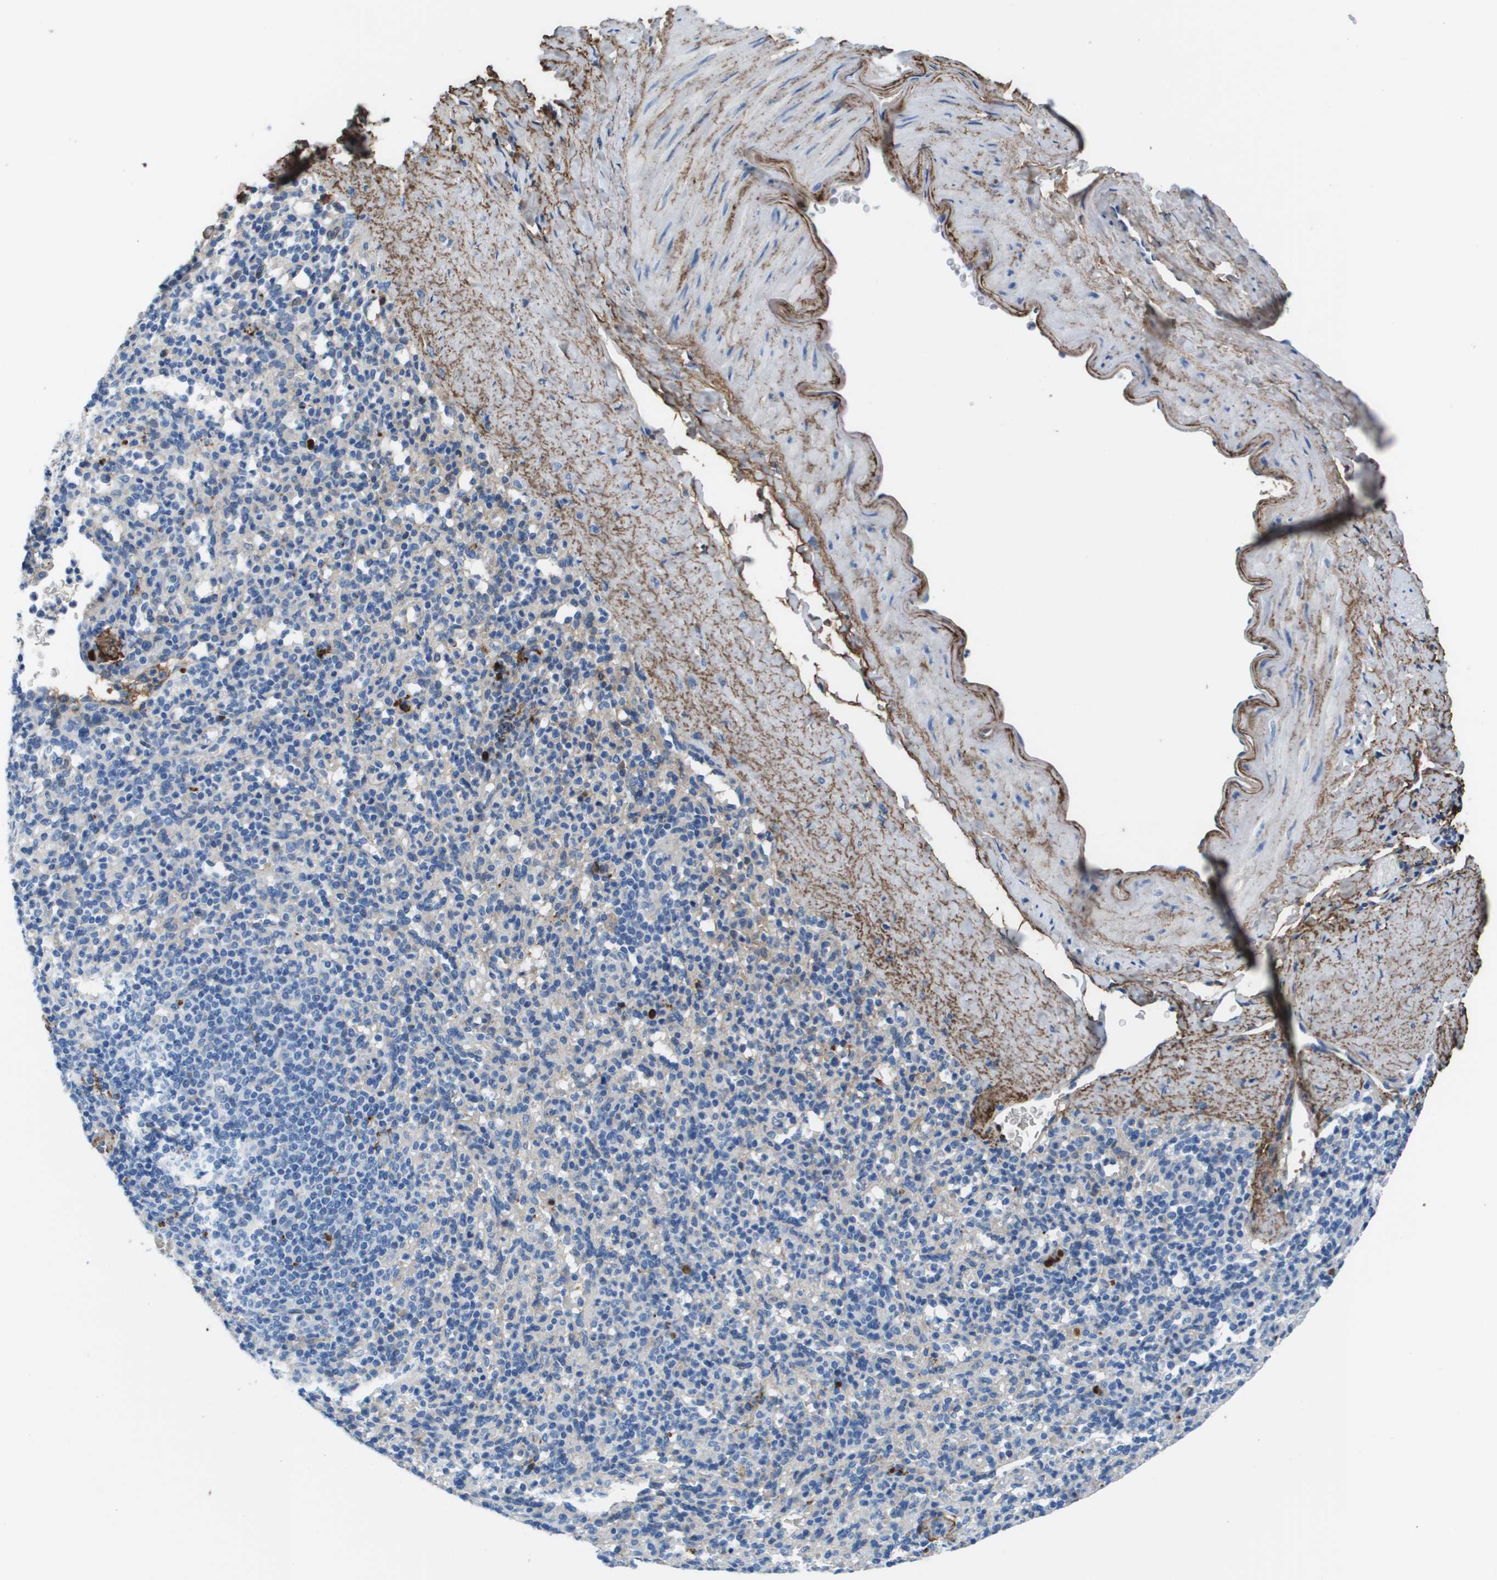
{"staining": {"intensity": "negative", "quantity": "none", "location": "none"}, "tissue": "spleen", "cell_type": "Cells in red pulp", "image_type": "normal", "snomed": [{"axis": "morphology", "description": "Normal tissue, NOS"}, {"axis": "topography", "description": "Spleen"}], "caption": "Cells in red pulp show no significant staining in unremarkable spleen. (Brightfield microscopy of DAB (3,3'-diaminobenzidine) immunohistochemistry at high magnification).", "gene": "VTN", "patient": {"sex": "male", "age": 36}}